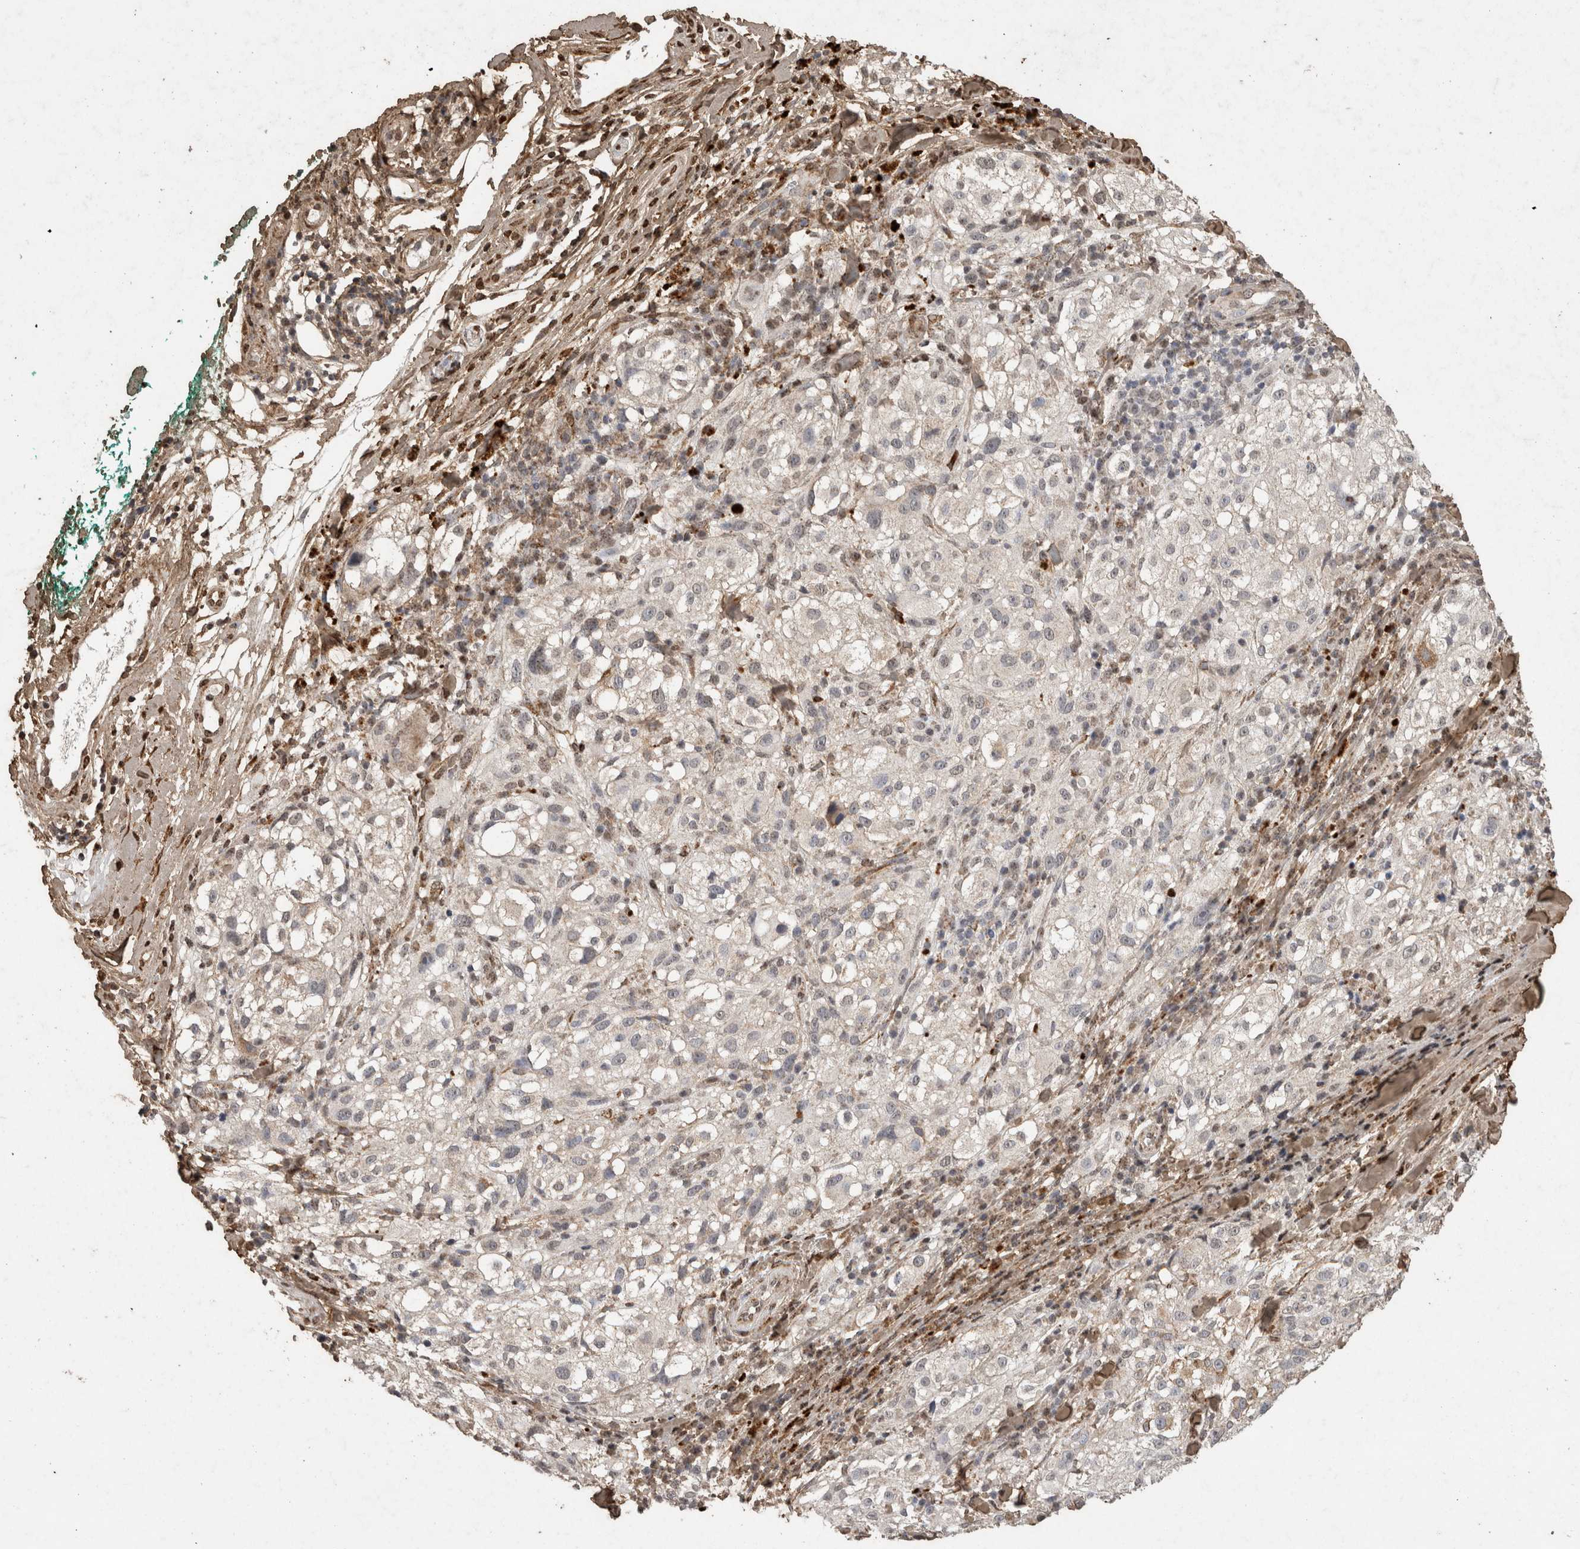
{"staining": {"intensity": "negative", "quantity": "none", "location": "none"}, "tissue": "melanoma", "cell_type": "Tumor cells", "image_type": "cancer", "snomed": [{"axis": "morphology", "description": "Necrosis, NOS"}, {"axis": "morphology", "description": "Malignant melanoma, NOS"}, {"axis": "topography", "description": "Skin"}], "caption": "Immunohistochemistry (IHC) of human melanoma exhibits no positivity in tumor cells.", "gene": "C1QTNF5", "patient": {"sex": "female", "age": 87}}